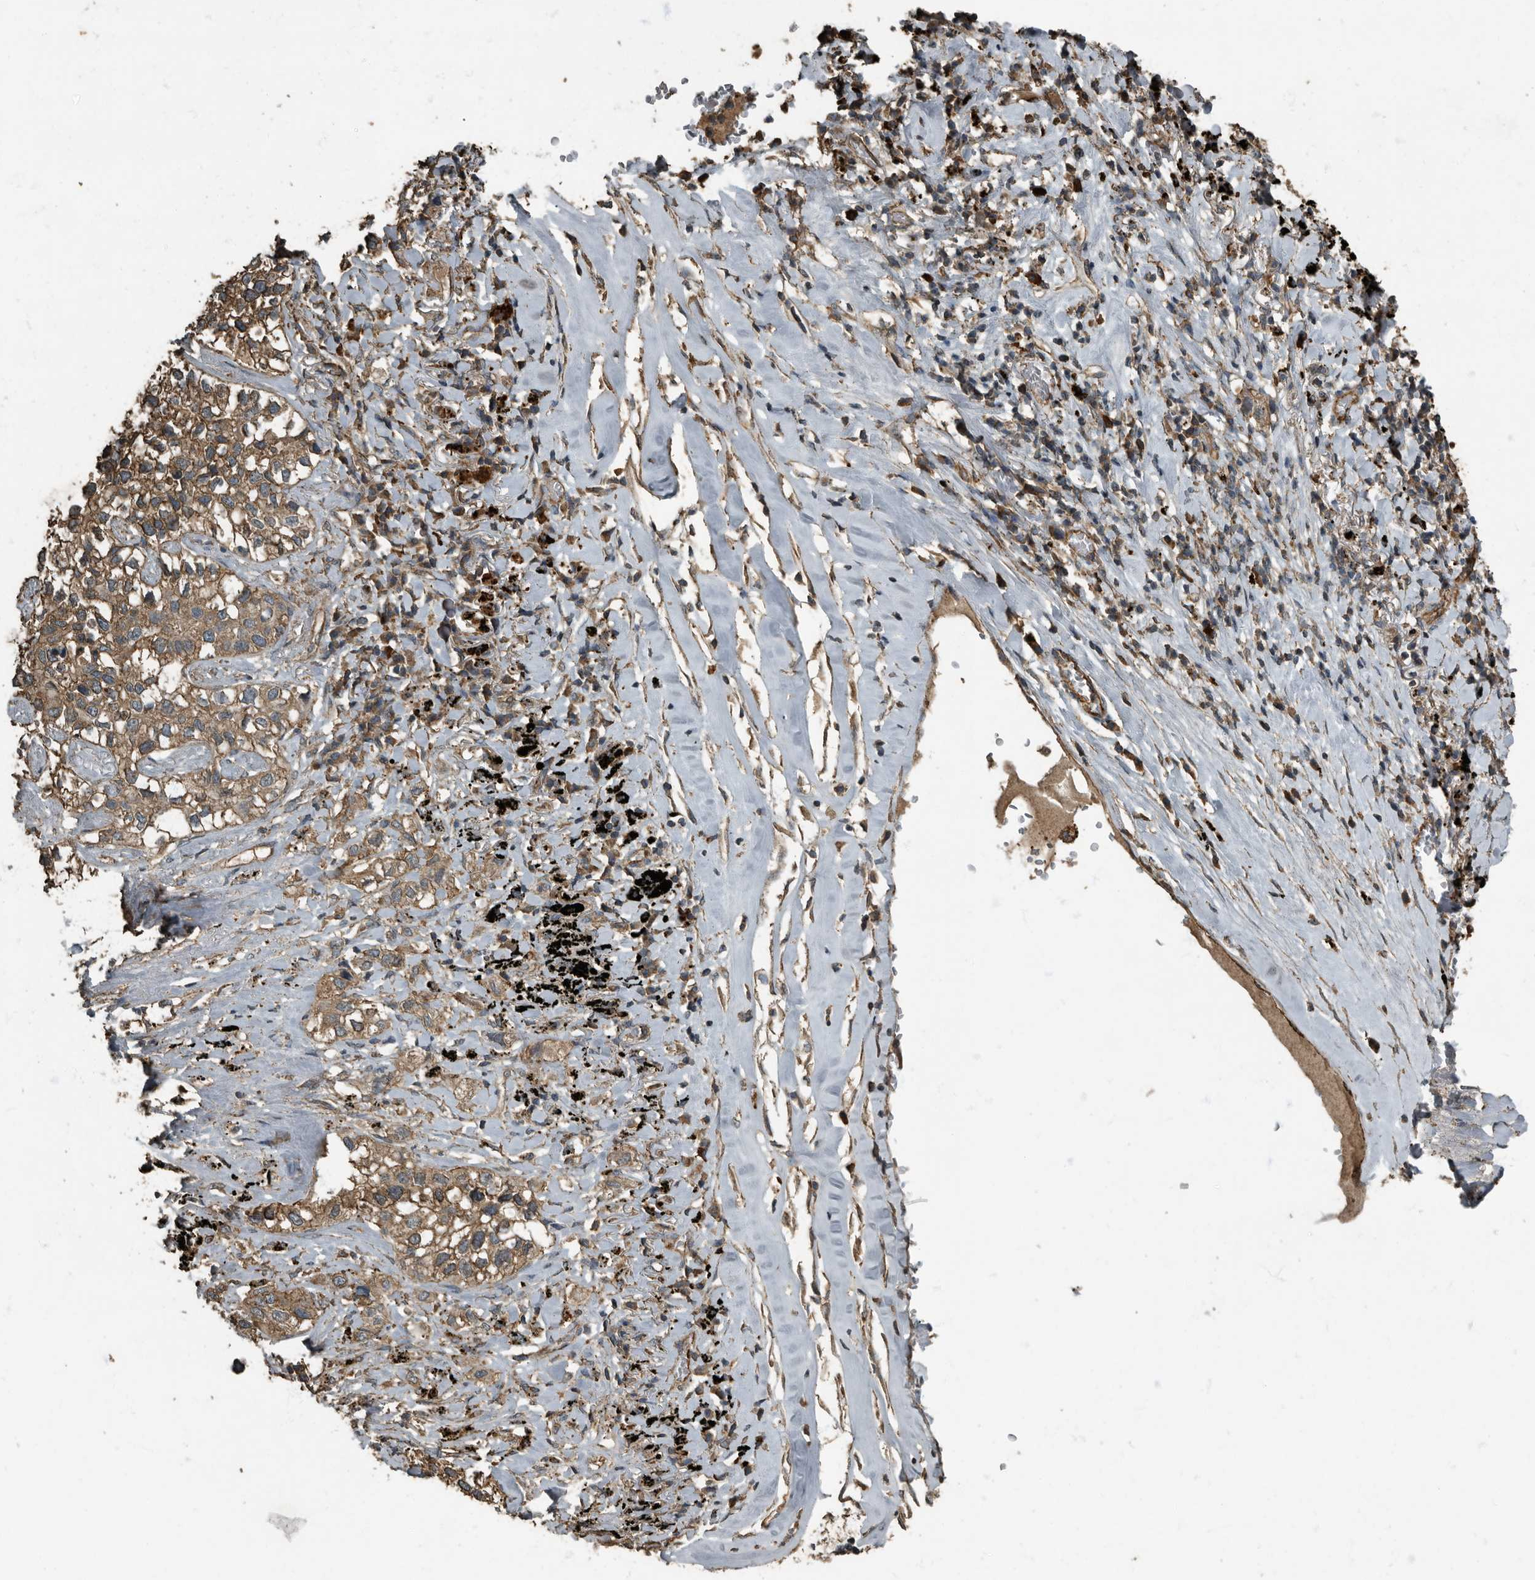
{"staining": {"intensity": "weak", "quantity": ">75%", "location": "cytoplasmic/membranous"}, "tissue": "lung cancer", "cell_type": "Tumor cells", "image_type": "cancer", "snomed": [{"axis": "morphology", "description": "Adenocarcinoma, NOS"}, {"axis": "topography", "description": "Lung"}], "caption": "The immunohistochemical stain highlights weak cytoplasmic/membranous staining in tumor cells of lung cancer (adenocarcinoma) tissue.", "gene": "IL15RA", "patient": {"sex": "male", "age": 63}}